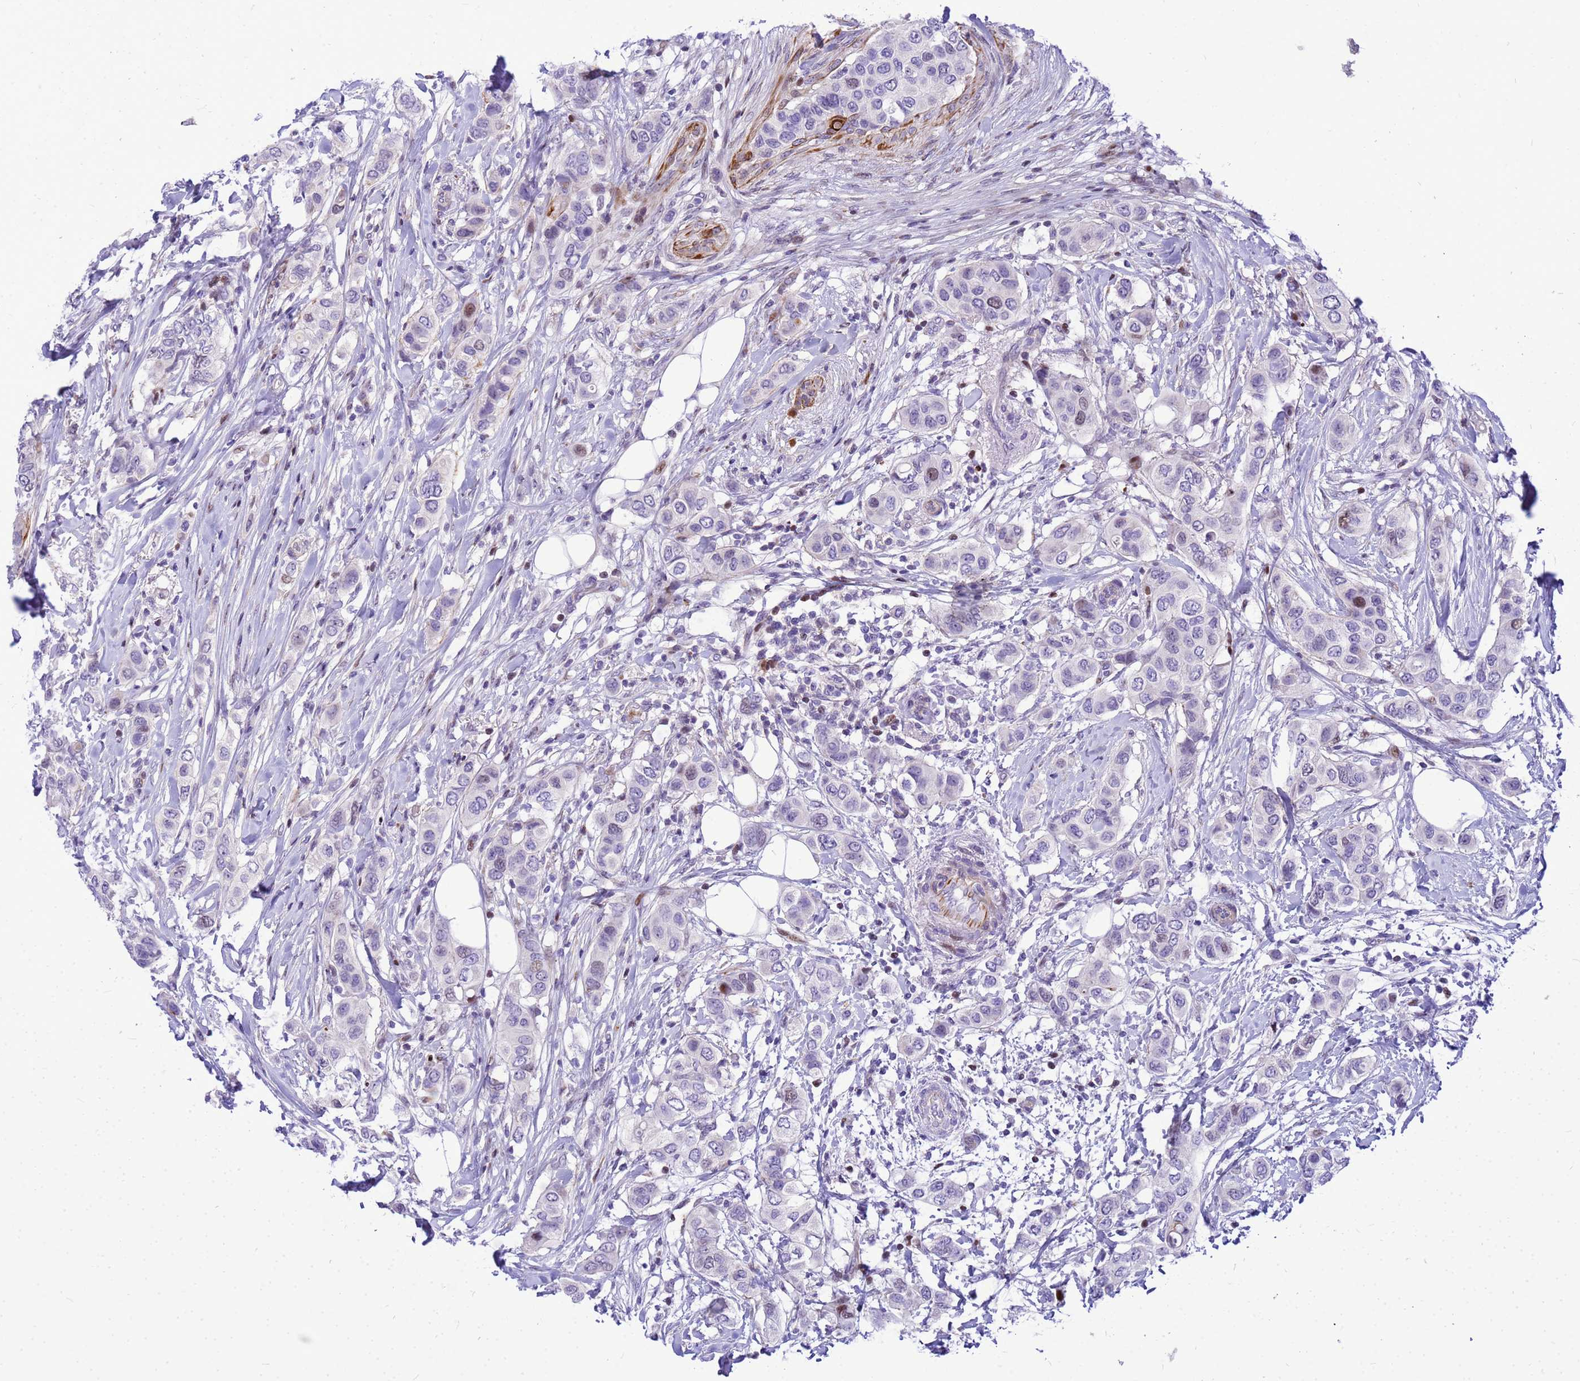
{"staining": {"intensity": "moderate", "quantity": "<25%", "location": "nuclear"}, "tissue": "breast cancer", "cell_type": "Tumor cells", "image_type": "cancer", "snomed": [{"axis": "morphology", "description": "Lobular carcinoma"}, {"axis": "topography", "description": "Breast"}], "caption": "Human lobular carcinoma (breast) stained with a brown dye shows moderate nuclear positive staining in about <25% of tumor cells.", "gene": "ADAMTS7", "patient": {"sex": "female", "age": 51}}